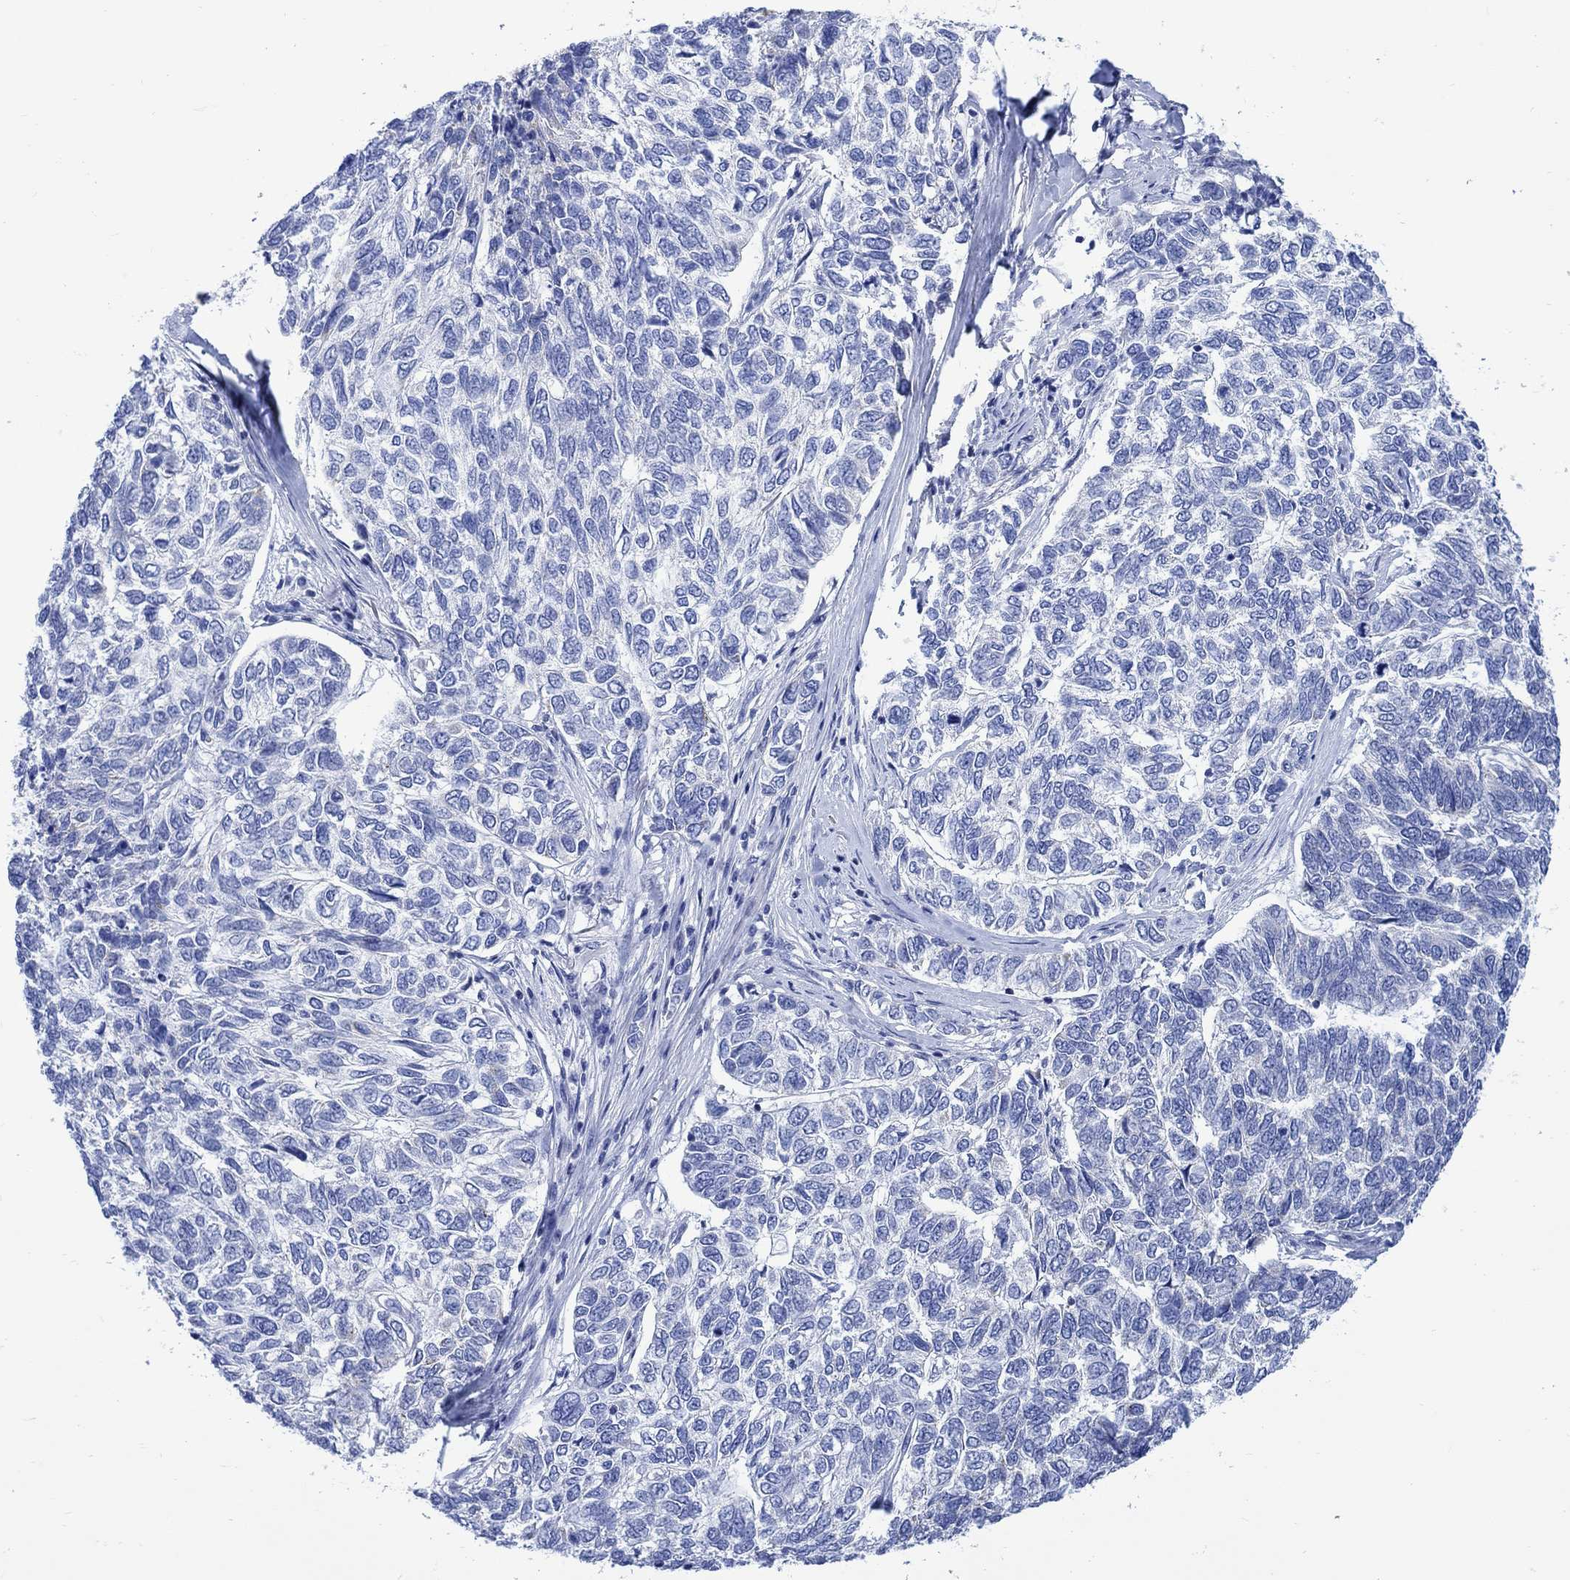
{"staining": {"intensity": "negative", "quantity": "none", "location": "none"}, "tissue": "skin cancer", "cell_type": "Tumor cells", "image_type": "cancer", "snomed": [{"axis": "morphology", "description": "Basal cell carcinoma"}, {"axis": "topography", "description": "Skin"}], "caption": "DAB (3,3'-diaminobenzidine) immunohistochemical staining of basal cell carcinoma (skin) reveals no significant expression in tumor cells. Nuclei are stained in blue.", "gene": "CPLX2", "patient": {"sex": "female", "age": 65}}